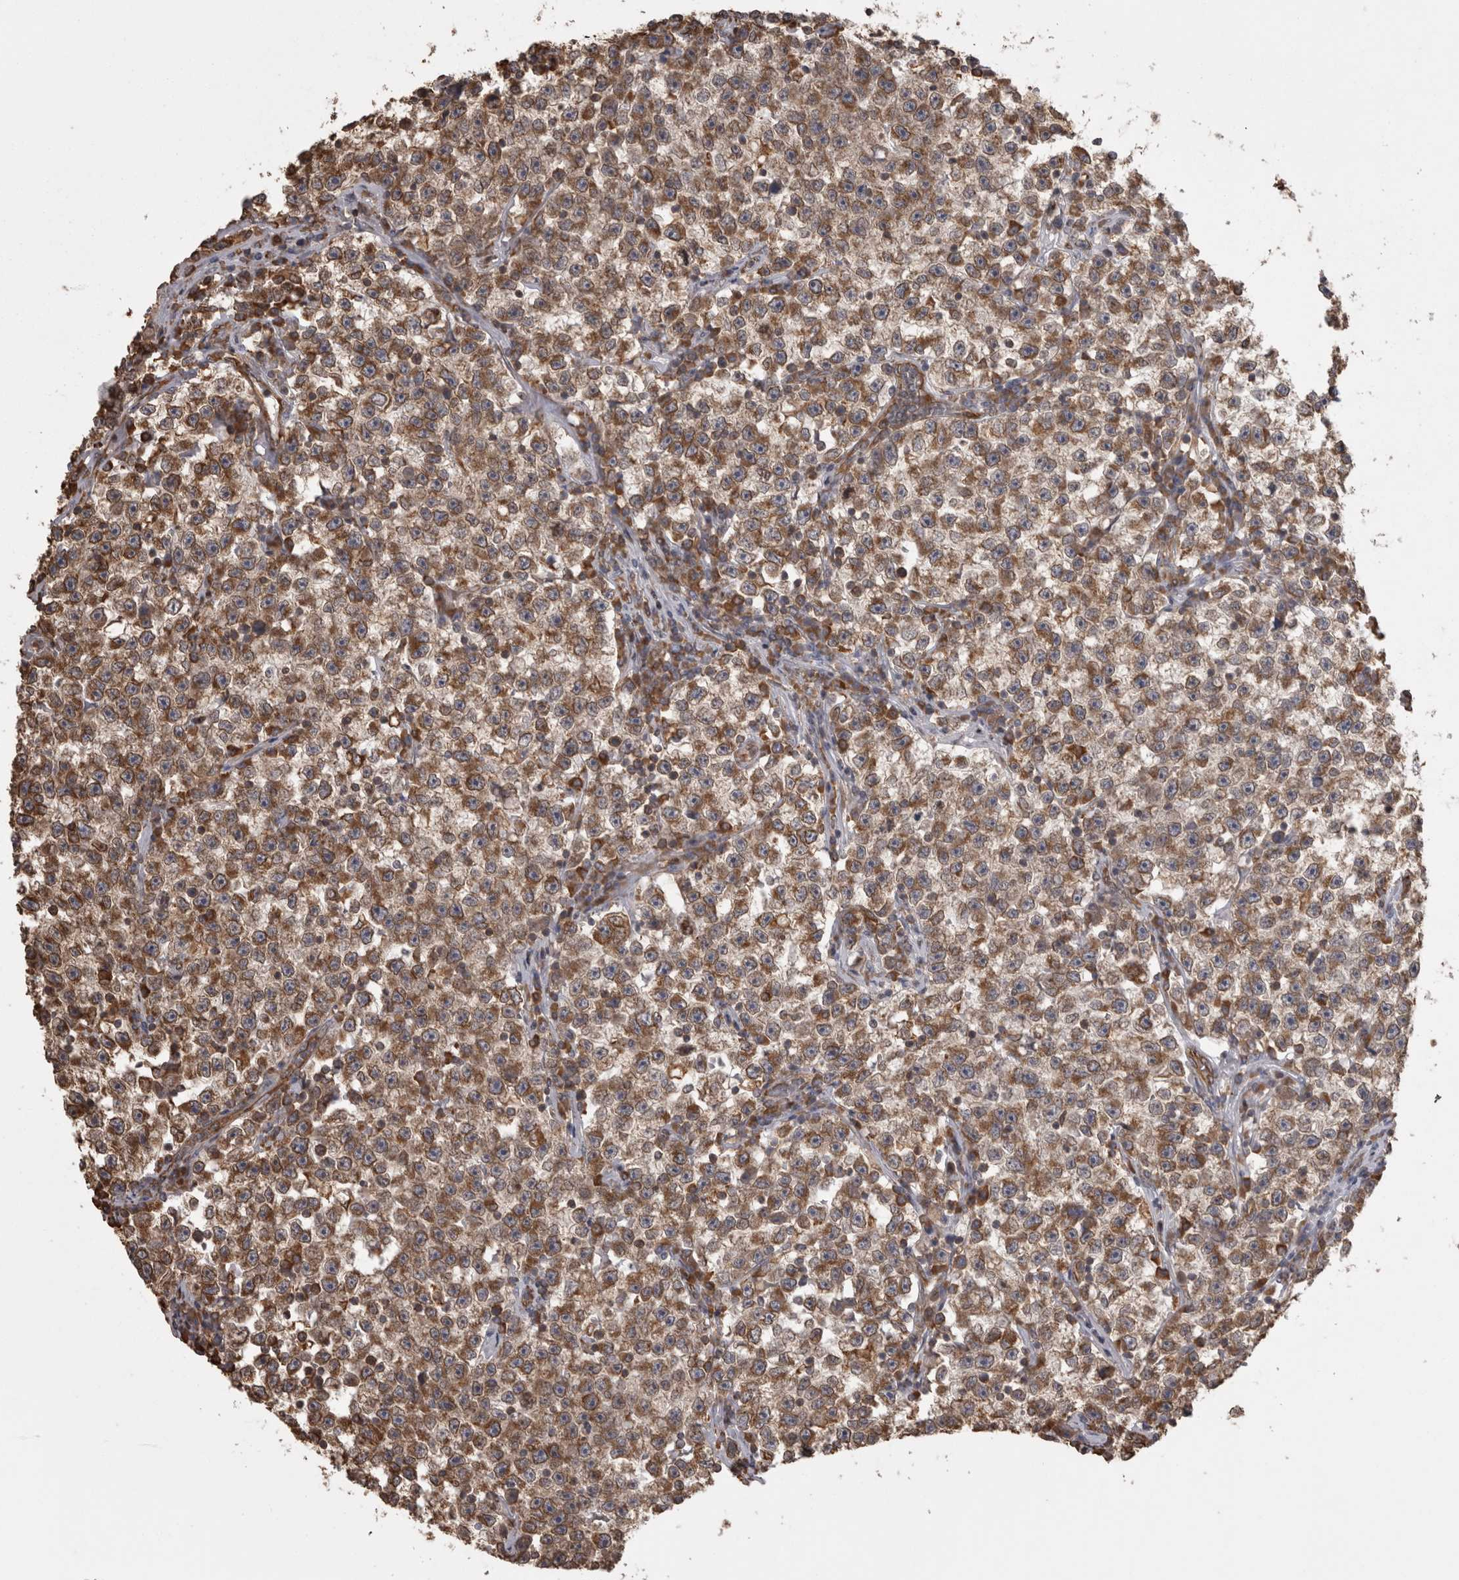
{"staining": {"intensity": "strong", "quantity": ">75%", "location": "cytoplasmic/membranous"}, "tissue": "testis cancer", "cell_type": "Tumor cells", "image_type": "cancer", "snomed": [{"axis": "morphology", "description": "Seminoma, NOS"}, {"axis": "topography", "description": "Testis"}], "caption": "This micrograph demonstrates testis cancer (seminoma) stained with immunohistochemistry (IHC) to label a protein in brown. The cytoplasmic/membranous of tumor cells show strong positivity for the protein. Nuclei are counter-stained blue.", "gene": "PON2", "patient": {"sex": "male", "age": 22}}